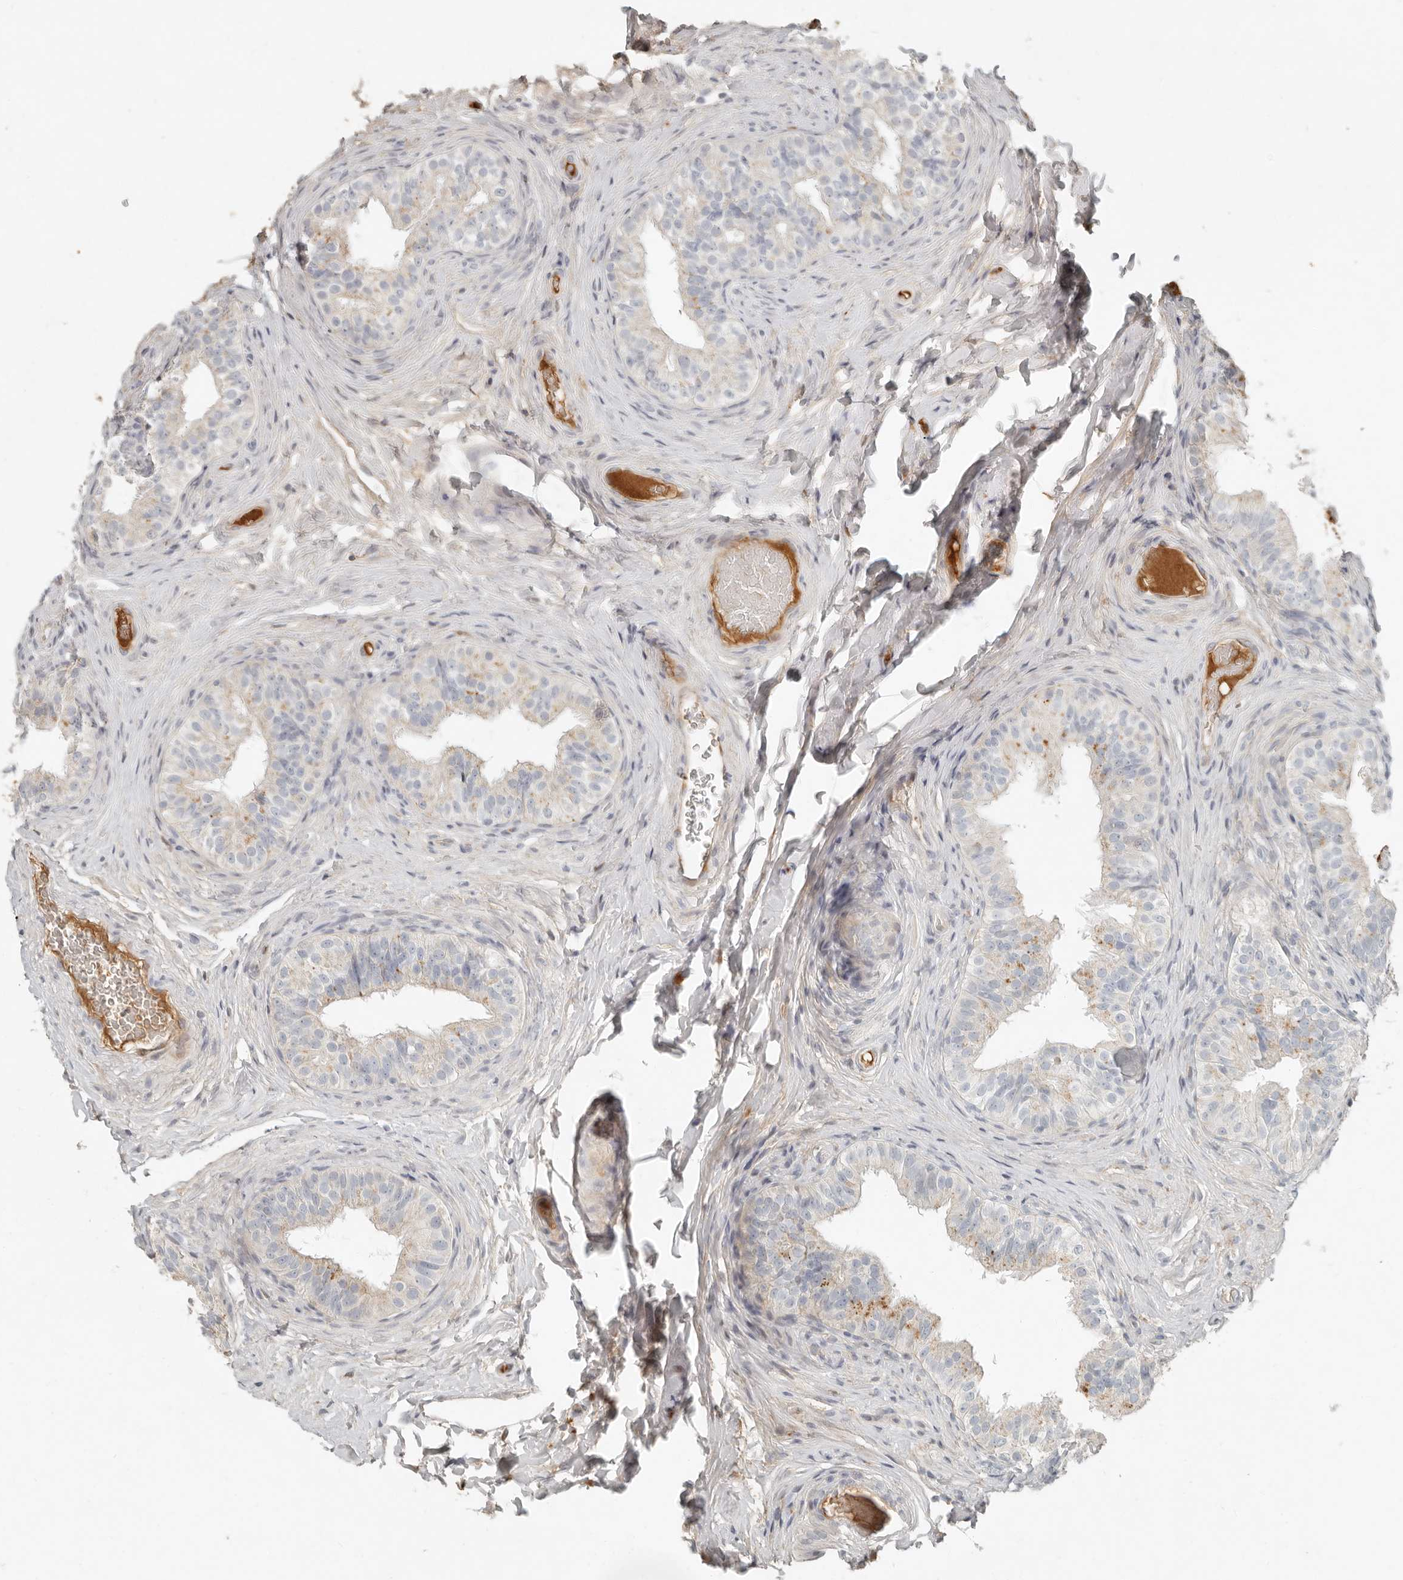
{"staining": {"intensity": "moderate", "quantity": "25%-75%", "location": "cytoplasmic/membranous"}, "tissue": "epididymis", "cell_type": "Glandular cells", "image_type": "normal", "snomed": [{"axis": "morphology", "description": "Normal tissue, NOS"}, {"axis": "topography", "description": "Epididymis"}], "caption": "Epididymis stained with immunohistochemistry (IHC) exhibits moderate cytoplasmic/membranous staining in approximately 25%-75% of glandular cells.", "gene": "KLHL38", "patient": {"sex": "male", "age": 49}}